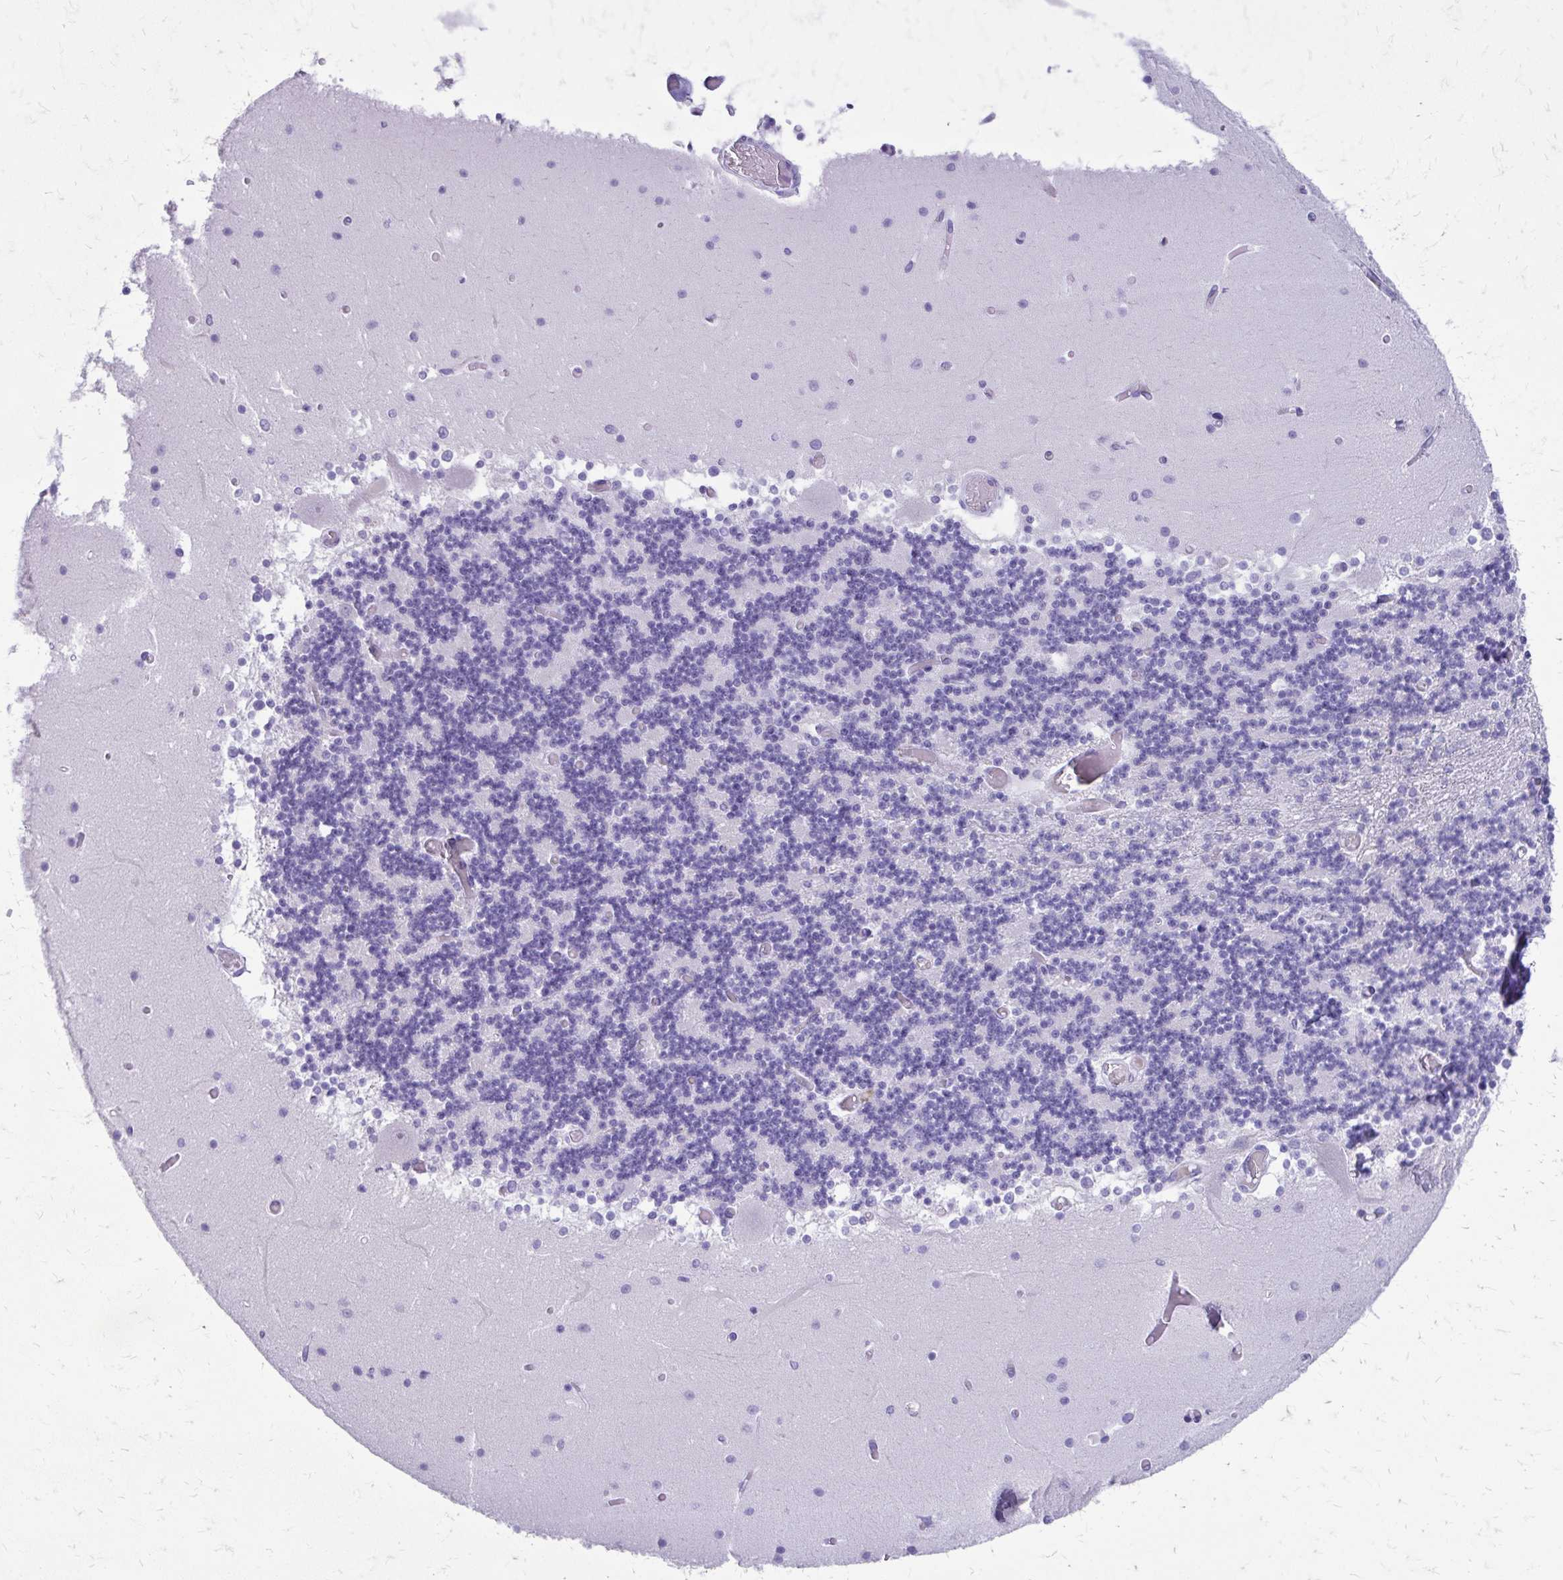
{"staining": {"intensity": "negative", "quantity": "none", "location": "none"}, "tissue": "cerebellum", "cell_type": "Cells in granular layer", "image_type": "normal", "snomed": [{"axis": "morphology", "description": "Normal tissue, NOS"}, {"axis": "topography", "description": "Cerebellum"}], "caption": "There is no significant staining in cells in granular layer of cerebellum. (Stains: DAB (3,3'-diaminobenzidine) IHC with hematoxylin counter stain, Microscopy: brightfield microscopy at high magnification).", "gene": "SATL1", "patient": {"sex": "female", "age": 28}}